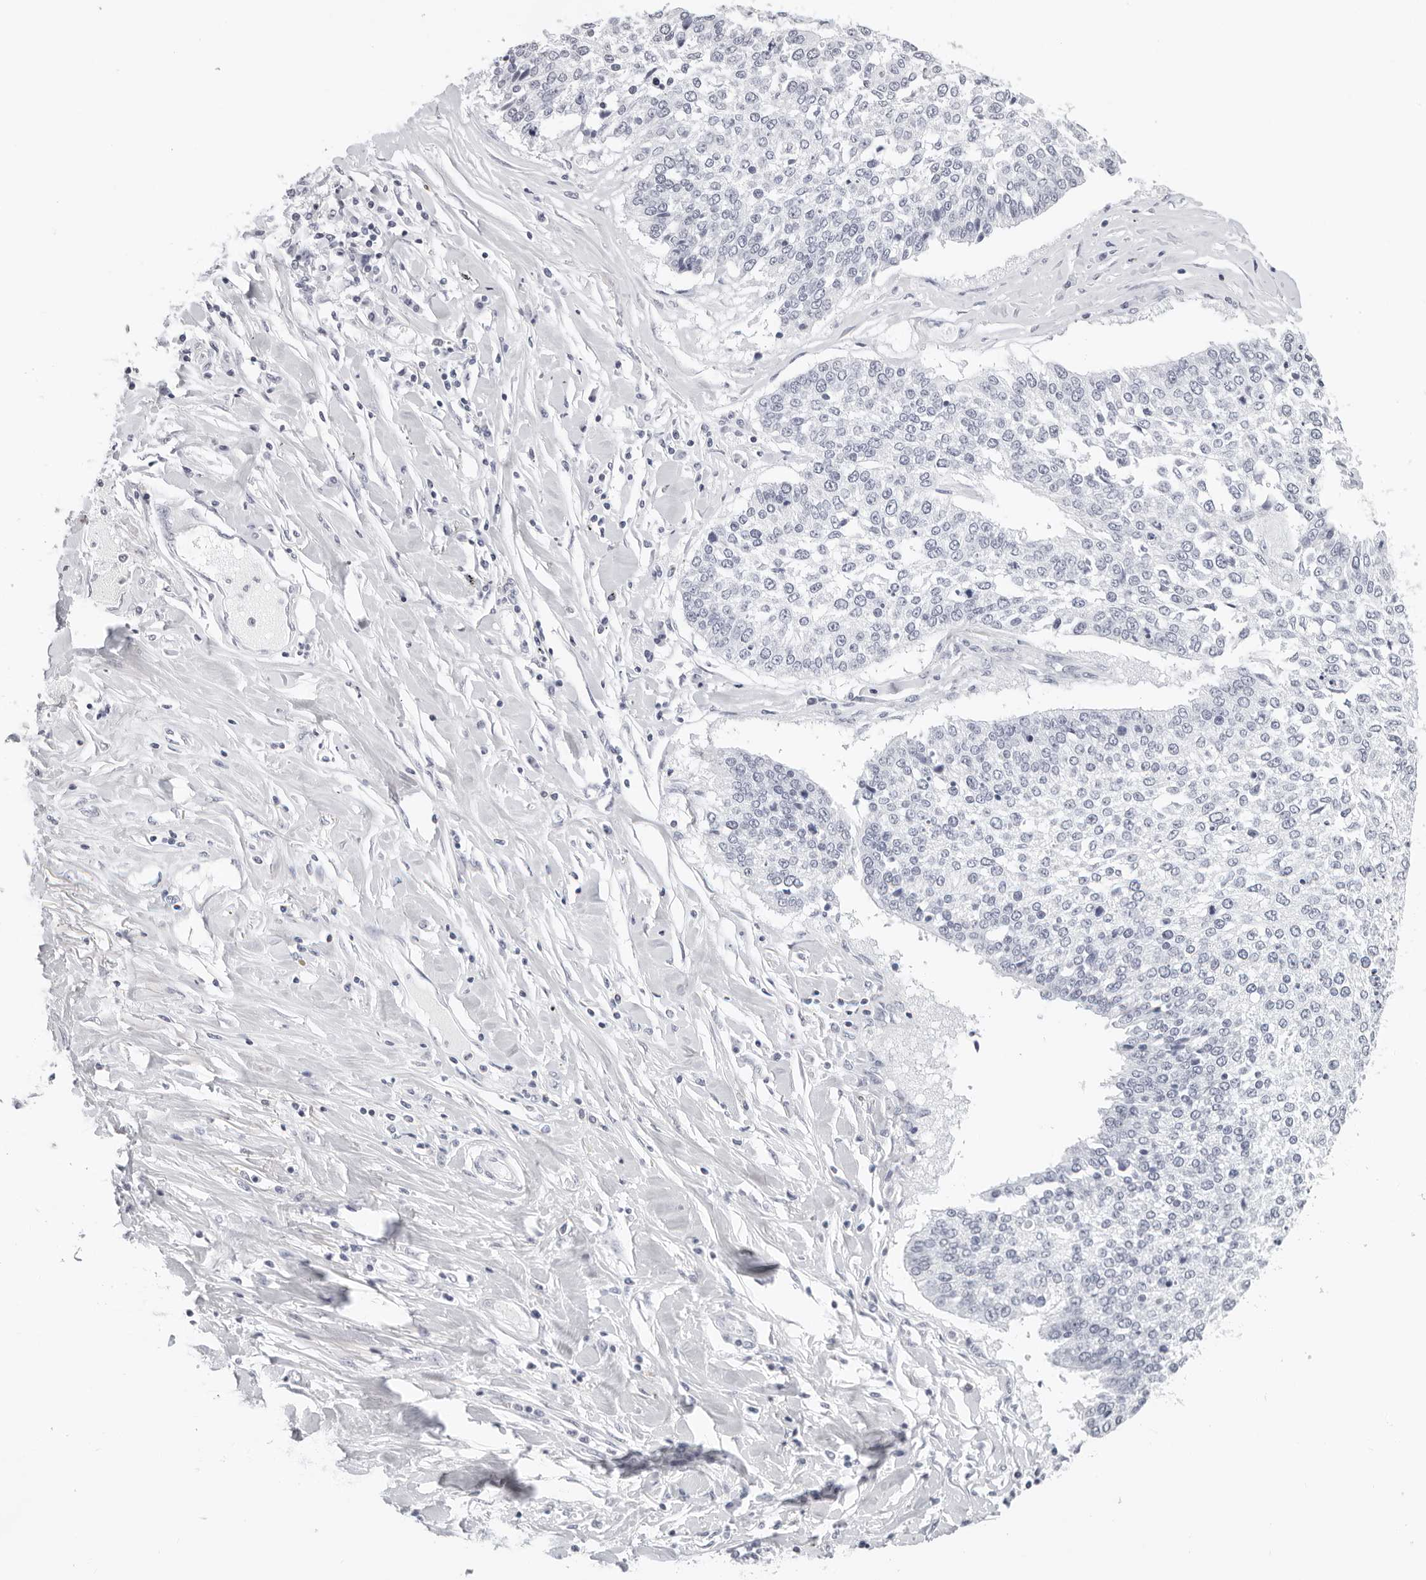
{"staining": {"intensity": "negative", "quantity": "none", "location": "none"}, "tissue": "lung cancer", "cell_type": "Tumor cells", "image_type": "cancer", "snomed": [{"axis": "morphology", "description": "Normal tissue, NOS"}, {"axis": "morphology", "description": "Squamous cell carcinoma, NOS"}, {"axis": "topography", "description": "Cartilage tissue"}, {"axis": "topography", "description": "Bronchus"}, {"axis": "topography", "description": "Lung"}, {"axis": "topography", "description": "Peripheral nerve tissue"}], "caption": "Immunohistochemical staining of human squamous cell carcinoma (lung) displays no significant positivity in tumor cells.", "gene": "AGMAT", "patient": {"sex": "female", "age": 49}}